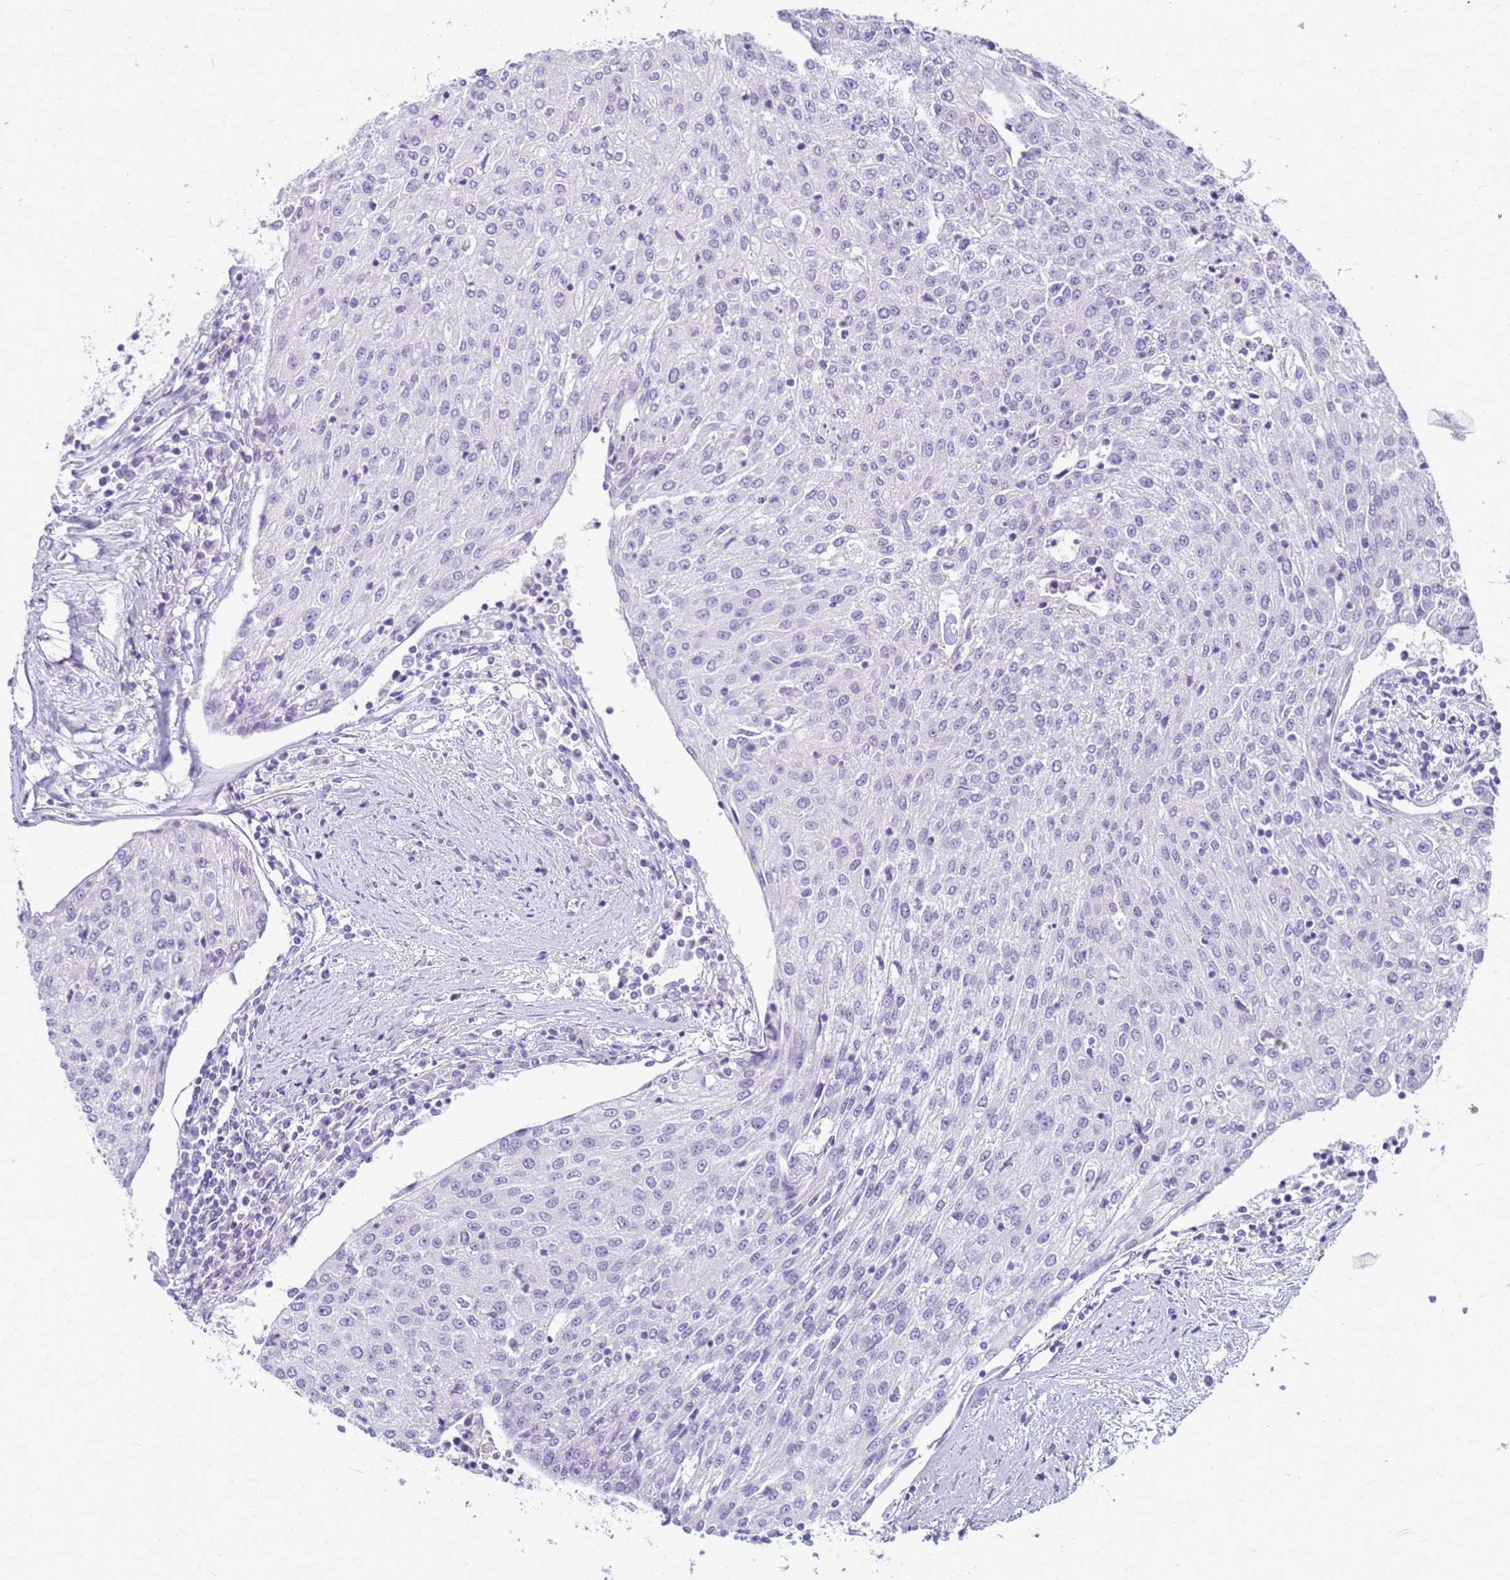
{"staining": {"intensity": "negative", "quantity": "none", "location": "none"}, "tissue": "urothelial cancer", "cell_type": "Tumor cells", "image_type": "cancer", "snomed": [{"axis": "morphology", "description": "Urothelial carcinoma, High grade"}, {"axis": "topography", "description": "Urinary bladder"}], "caption": "IHC histopathology image of high-grade urothelial carcinoma stained for a protein (brown), which reveals no staining in tumor cells.", "gene": "CFAP100", "patient": {"sex": "female", "age": 85}}